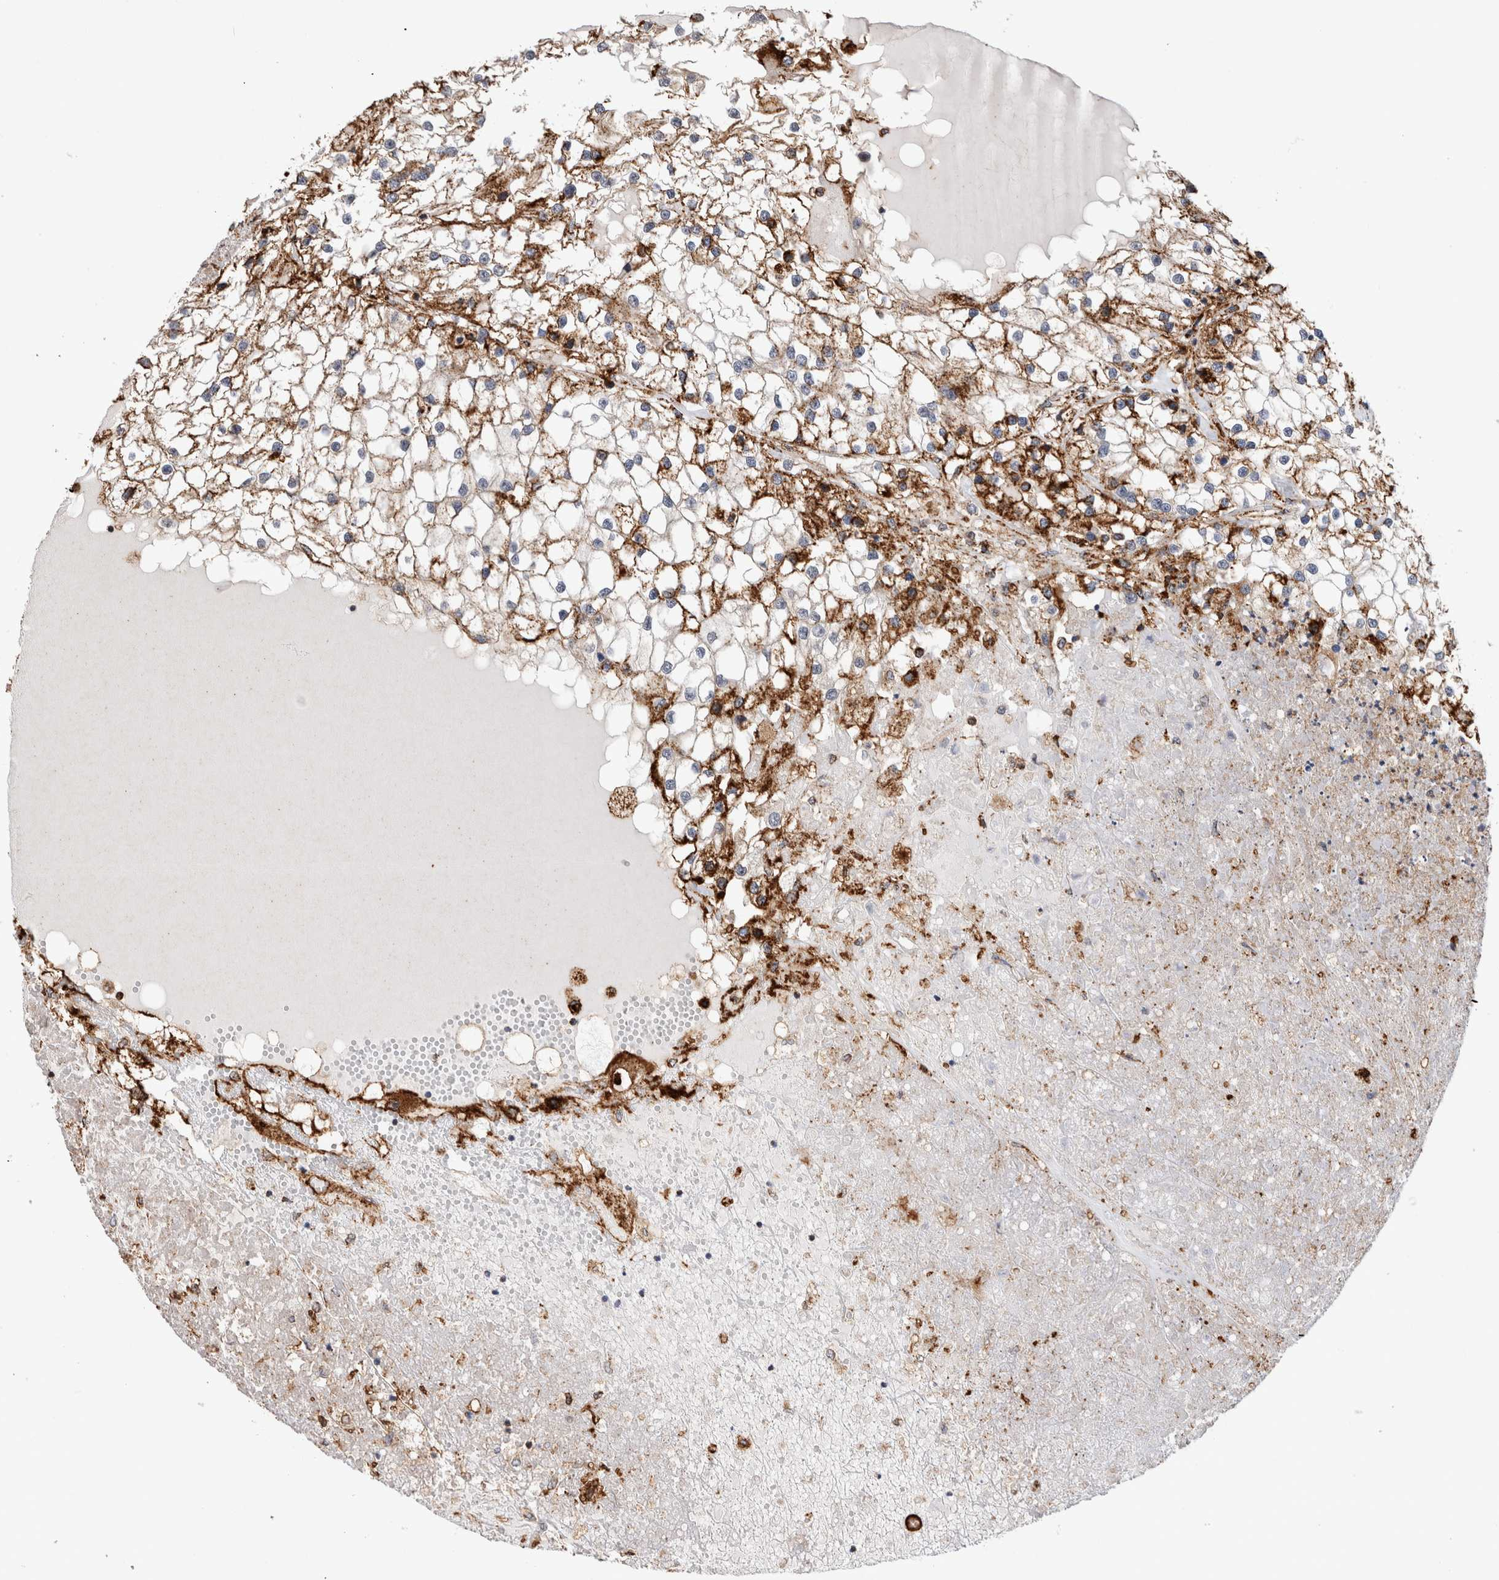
{"staining": {"intensity": "strong", "quantity": "25%-75%", "location": "cytoplasmic/membranous"}, "tissue": "renal cancer", "cell_type": "Tumor cells", "image_type": "cancer", "snomed": [{"axis": "morphology", "description": "Adenocarcinoma, NOS"}, {"axis": "topography", "description": "Kidney"}], "caption": "Immunohistochemistry of human renal adenocarcinoma demonstrates high levels of strong cytoplasmic/membranous positivity in approximately 25%-75% of tumor cells. (DAB (3,3'-diaminobenzidine) = brown stain, brightfield microscopy at high magnification).", "gene": "CCDC88B", "patient": {"sex": "male", "age": 68}}